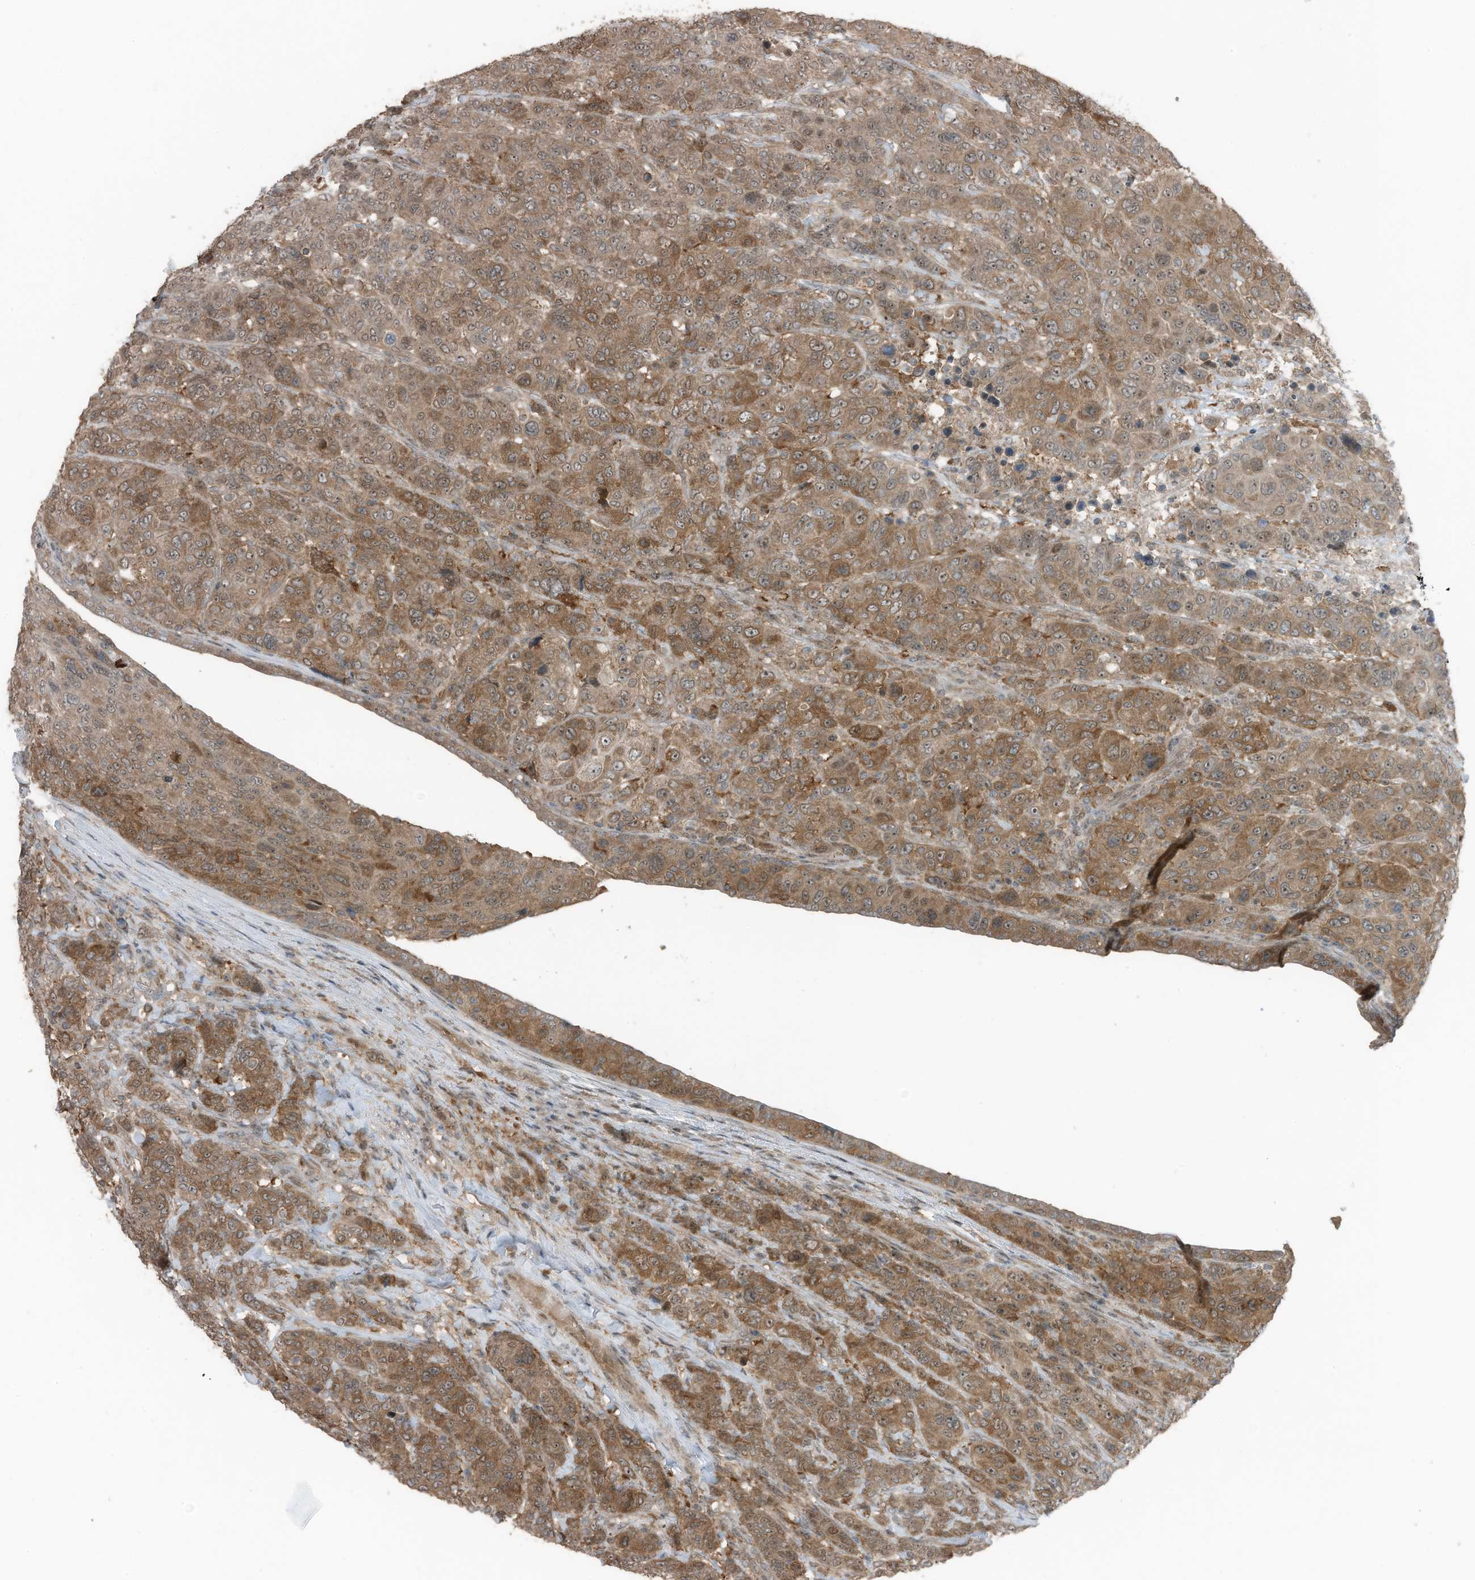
{"staining": {"intensity": "moderate", "quantity": ">75%", "location": "cytoplasmic/membranous,nuclear"}, "tissue": "breast cancer", "cell_type": "Tumor cells", "image_type": "cancer", "snomed": [{"axis": "morphology", "description": "Duct carcinoma"}, {"axis": "topography", "description": "Breast"}], "caption": "The micrograph displays a brown stain indicating the presence of a protein in the cytoplasmic/membranous and nuclear of tumor cells in breast cancer.", "gene": "TXNDC9", "patient": {"sex": "female", "age": 37}}